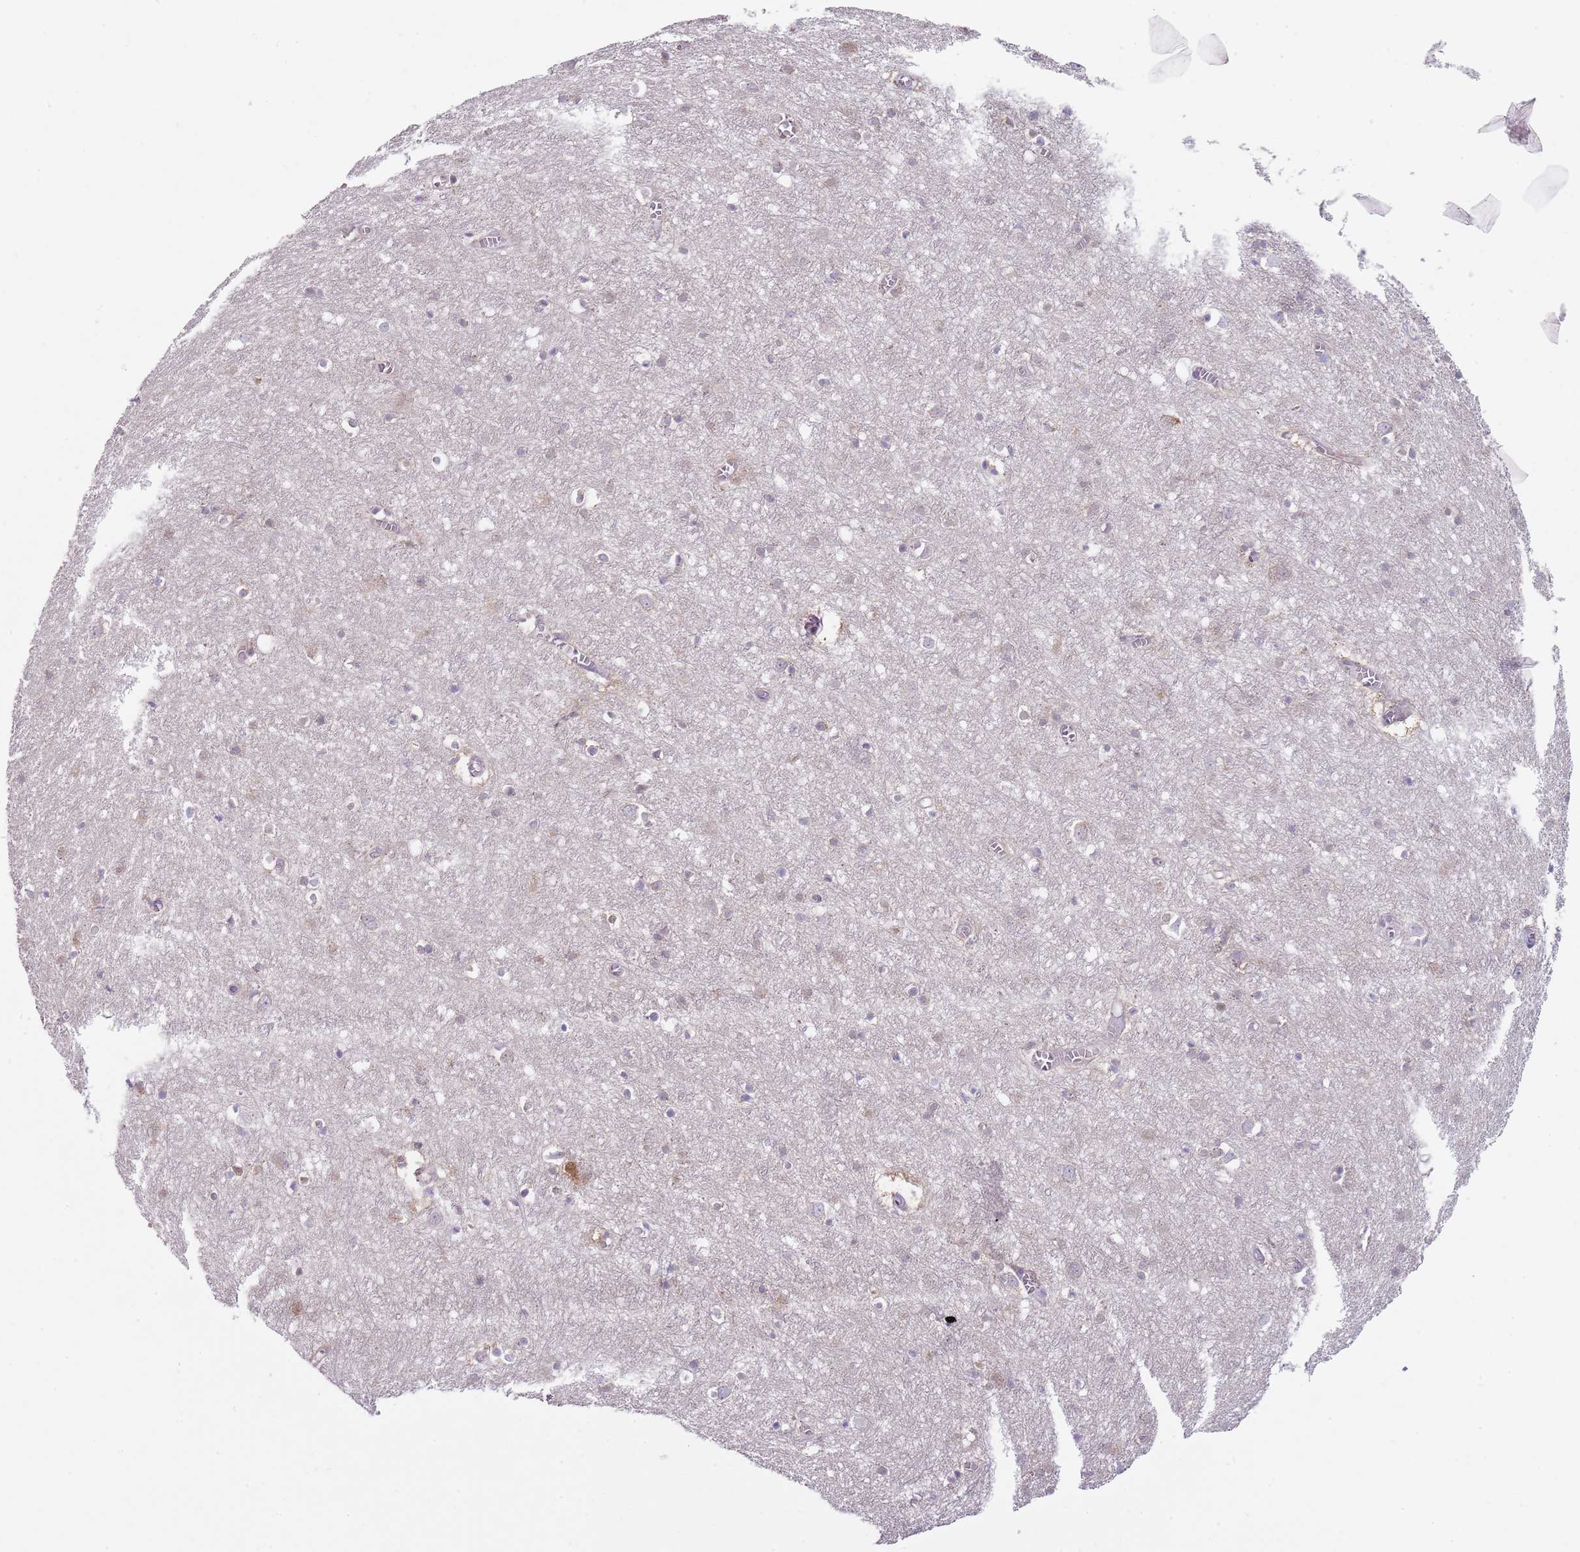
{"staining": {"intensity": "moderate", "quantity": "25%-75%", "location": "cytoplasmic/membranous"}, "tissue": "cerebral cortex", "cell_type": "Endothelial cells", "image_type": "normal", "snomed": [{"axis": "morphology", "description": "Normal tissue, NOS"}, {"axis": "topography", "description": "Cerebral cortex"}], "caption": "Immunohistochemistry (IHC) photomicrograph of normal cerebral cortex: cerebral cortex stained using immunohistochemistry (IHC) demonstrates medium levels of moderate protein expression localized specifically in the cytoplasmic/membranous of endothelial cells, appearing as a cytoplasmic/membranous brown color.", "gene": "SLC26A6", "patient": {"sex": "female", "age": 64}}